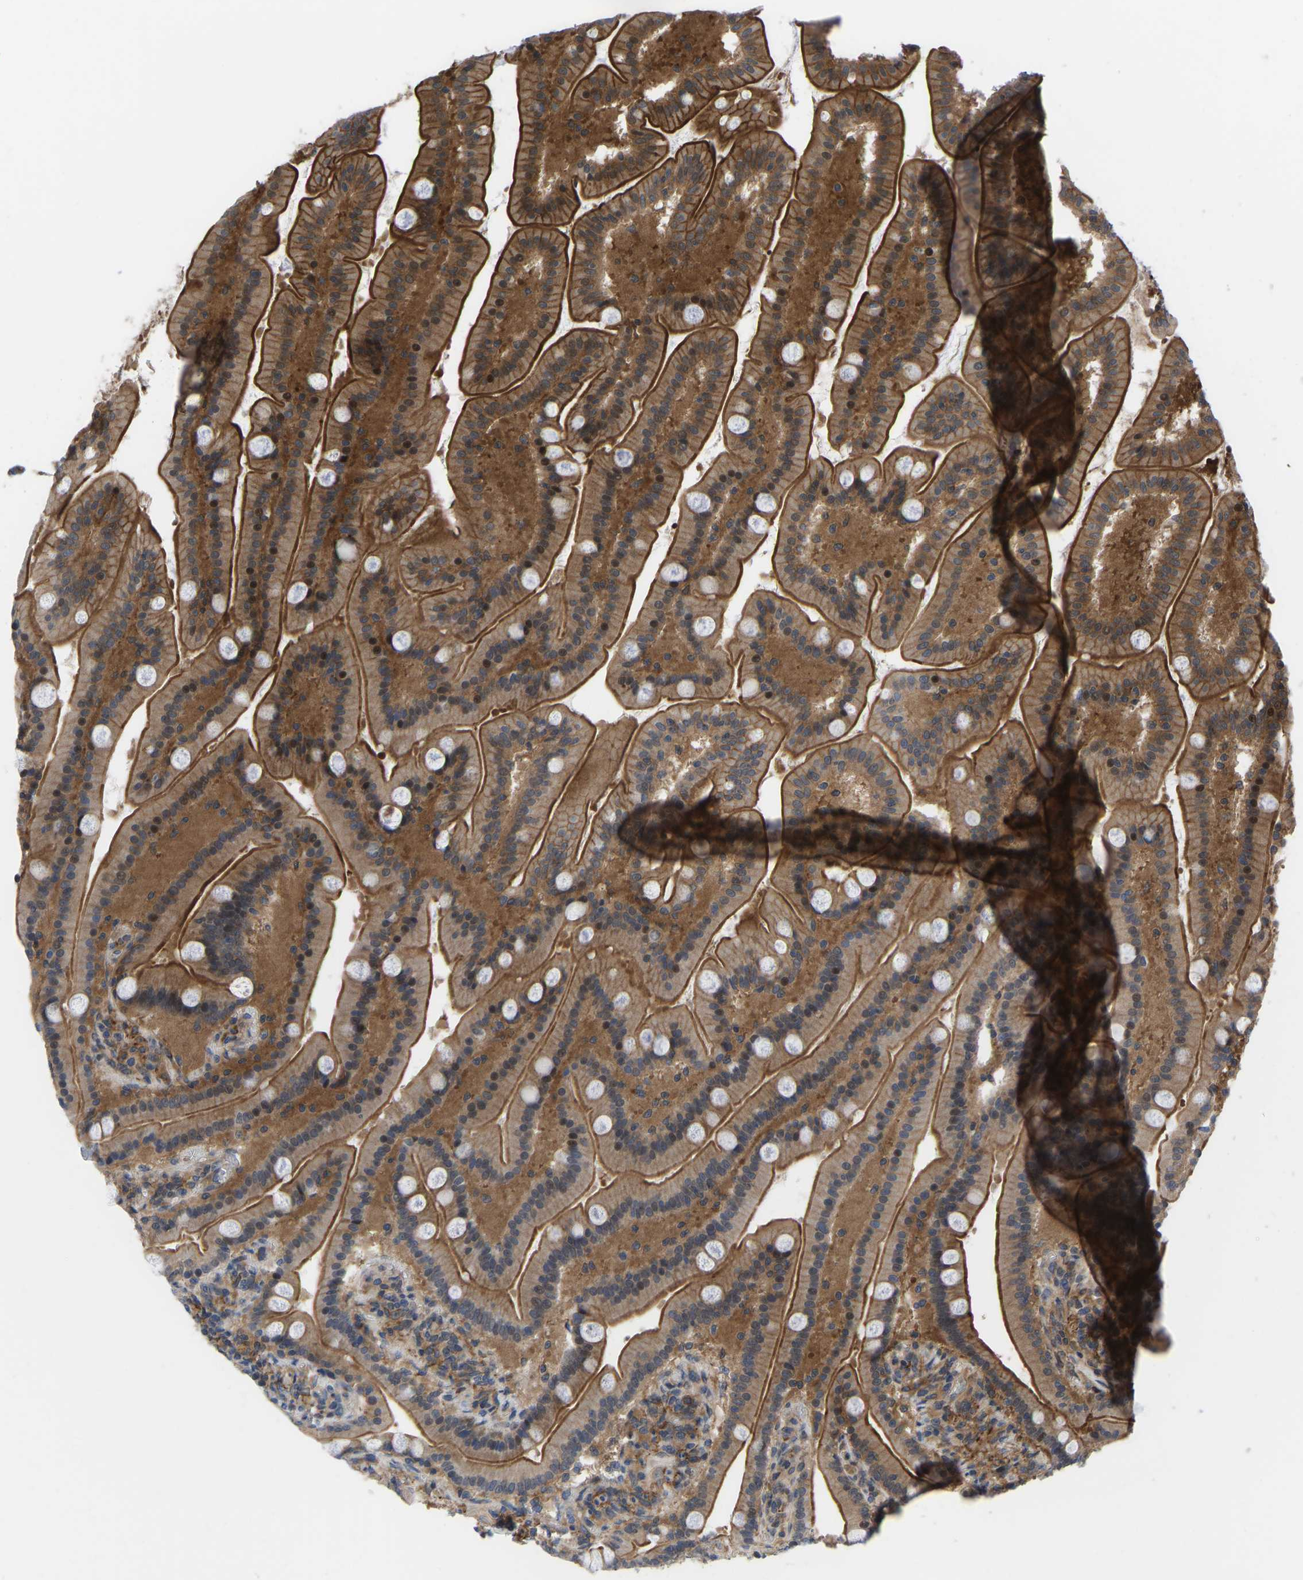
{"staining": {"intensity": "strong", "quantity": ">75%", "location": "cytoplasmic/membranous,nuclear"}, "tissue": "duodenum", "cell_type": "Glandular cells", "image_type": "normal", "snomed": [{"axis": "morphology", "description": "Normal tissue, NOS"}, {"axis": "topography", "description": "Duodenum"}], "caption": "Strong cytoplasmic/membranous,nuclear staining is present in approximately >75% of glandular cells in benign duodenum.", "gene": "CYP7B1", "patient": {"sex": "male", "age": 54}}